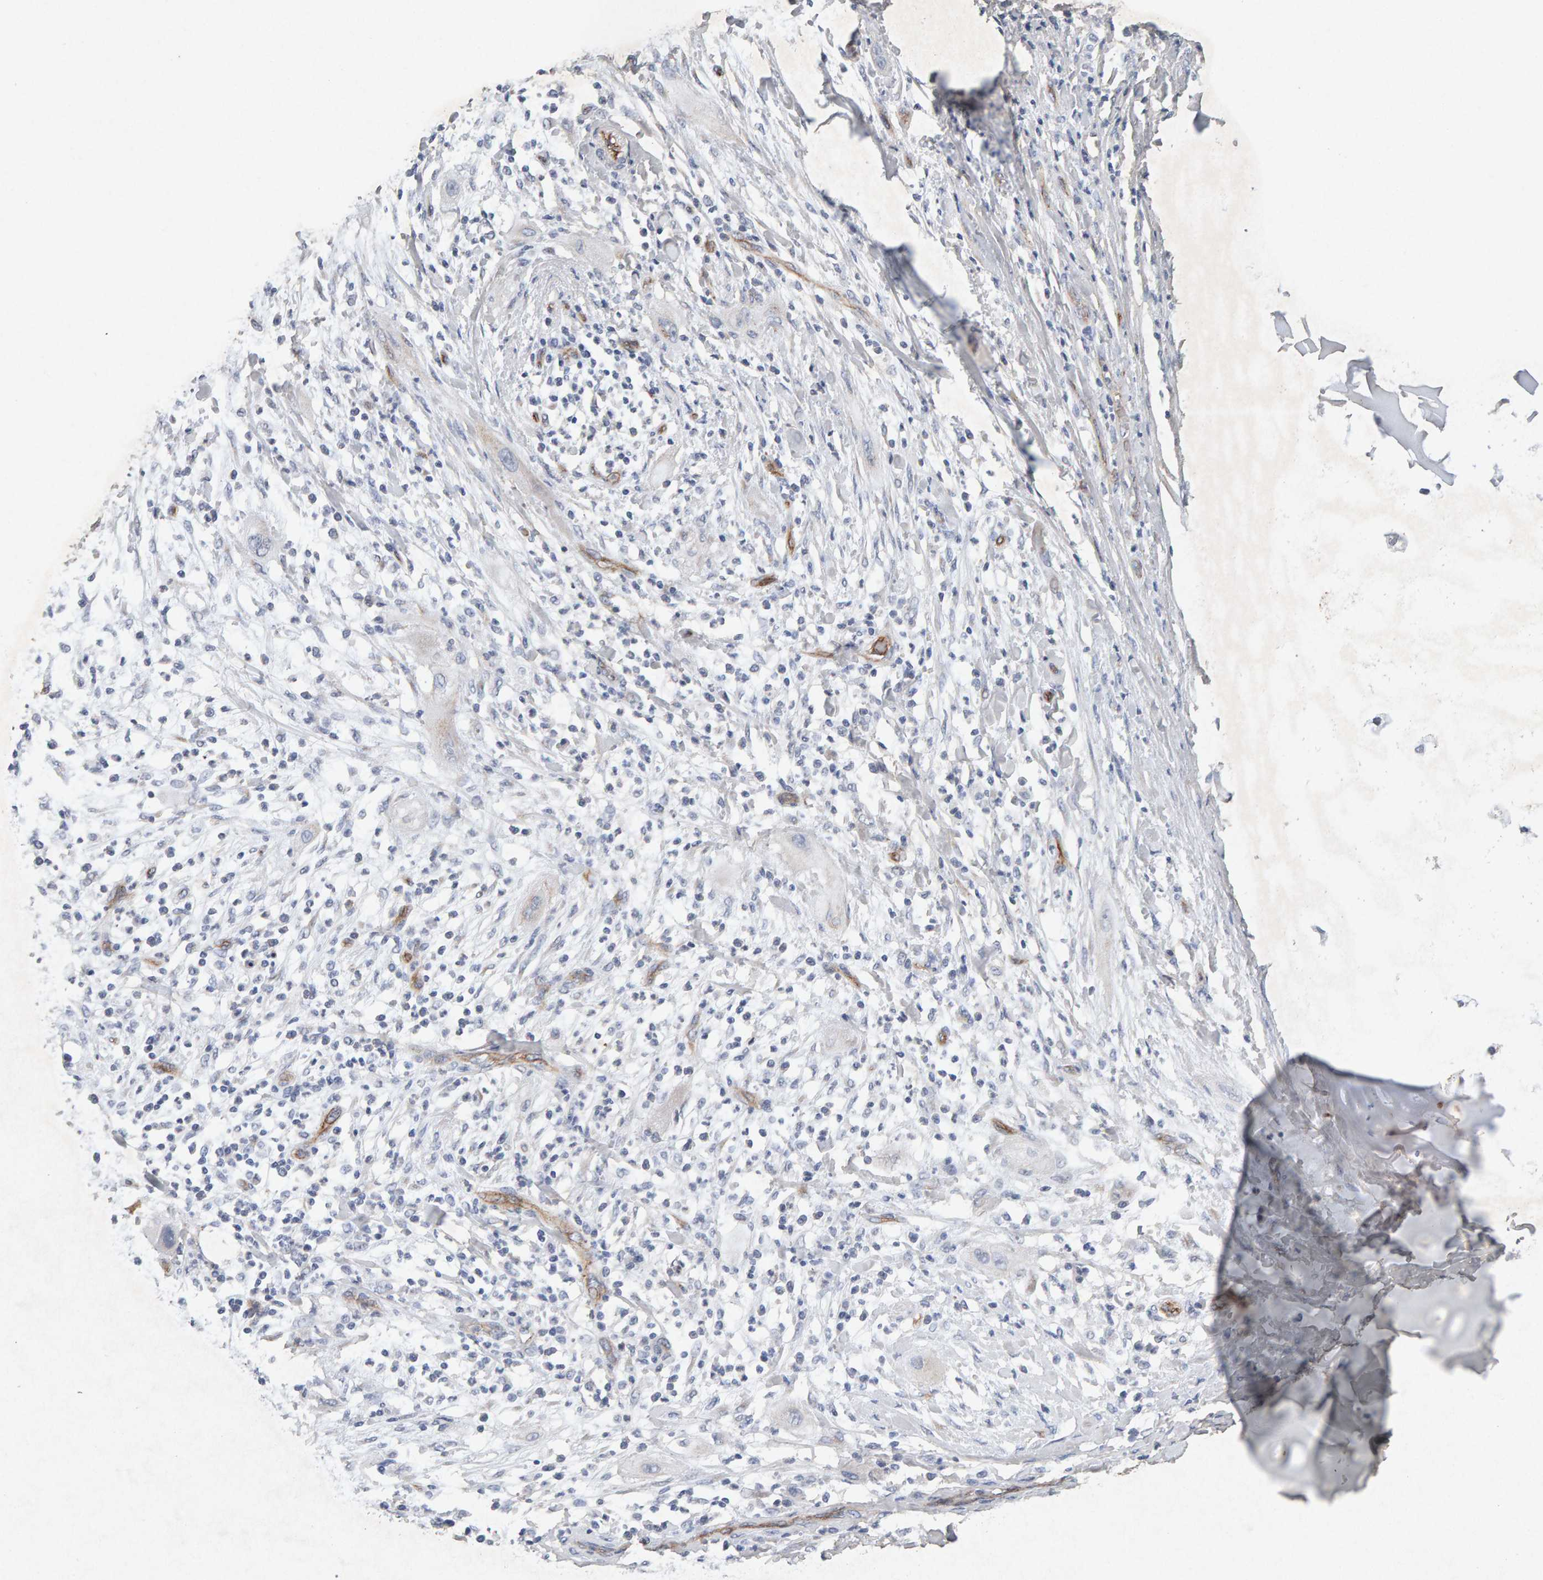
{"staining": {"intensity": "negative", "quantity": "none", "location": "none"}, "tissue": "lung cancer", "cell_type": "Tumor cells", "image_type": "cancer", "snomed": [{"axis": "morphology", "description": "Squamous cell carcinoma, NOS"}, {"axis": "topography", "description": "Lung"}], "caption": "DAB immunohistochemical staining of human lung cancer exhibits no significant expression in tumor cells.", "gene": "PTPRM", "patient": {"sex": "female", "age": 47}}